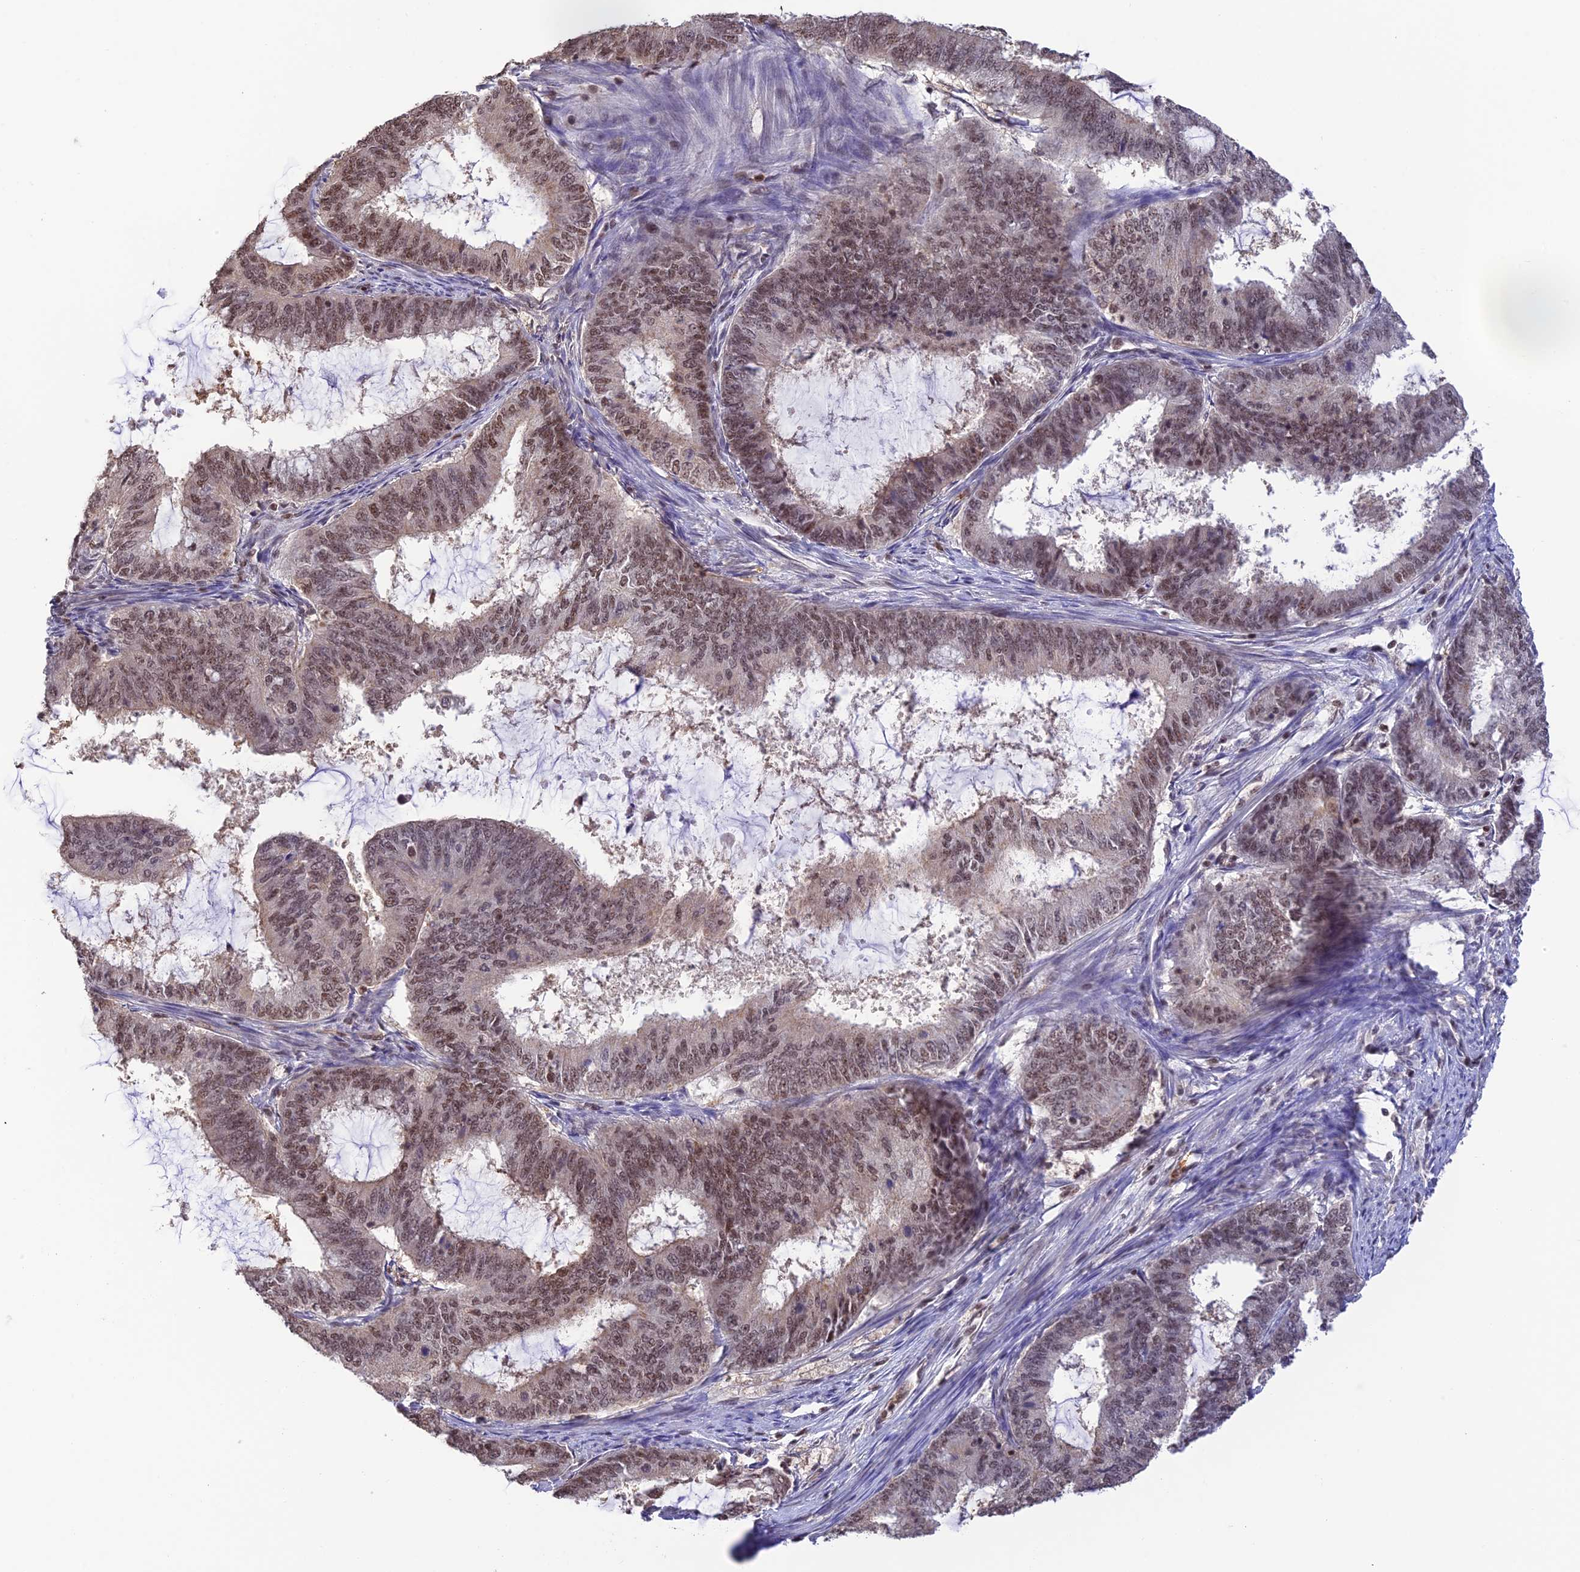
{"staining": {"intensity": "moderate", "quantity": ">75%", "location": "nuclear"}, "tissue": "endometrial cancer", "cell_type": "Tumor cells", "image_type": "cancer", "snomed": [{"axis": "morphology", "description": "Adenocarcinoma, NOS"}, {"axis": "topography", "description": "Endometrium"}], "caption": "Brown immunohistochemical staining in human endometrial cancer displays moderate nuclear staining in about >75% of tumor cells.", "gene": "THAP11", "patient": {"sex": "female", "age": 51}}